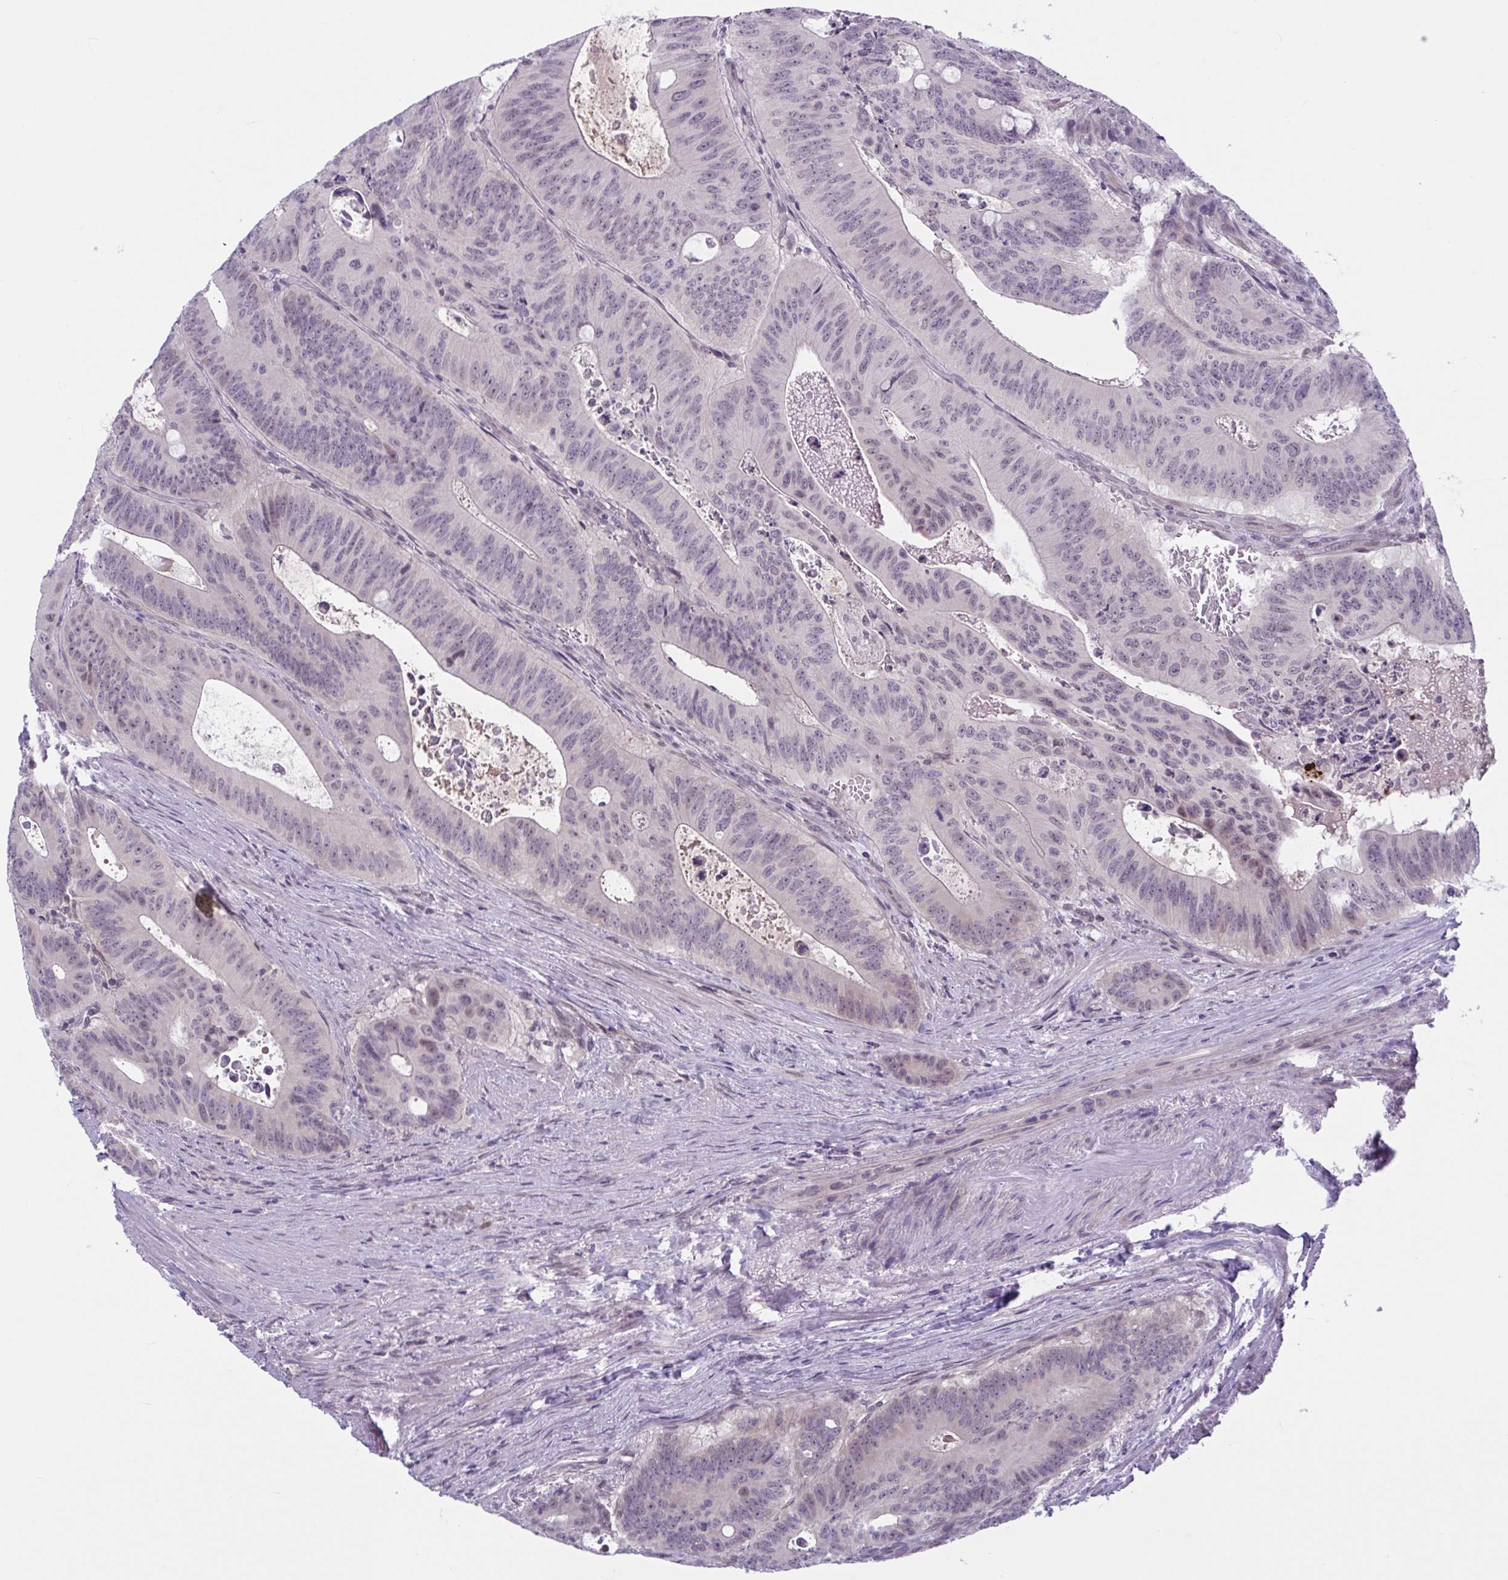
{"staining": {"intensity": "negative", "quantity": "none", "location": "none"}, "tissue": "colorectal cancer", "cell_type": "Tumor cells", "image_type": "cancer", "snomed": [{"axis": "morphology", "description": "Adenocarcinoma, NOS"}, {"axis": "topography", "description": "Colon"}], "caption": "DAB immunohistochemical staining of human colorectal cancer reveals no significant expression in tumor cells. The staining was performed using DAB (3,3'-diaminobenzidine) to visualize the protein expression in brown, while the nuclei were stained in blue with hematoxylin (Magnification: 20x).", "gene": "TTC7B", "patient": {"sex": "male", "age": 62}}